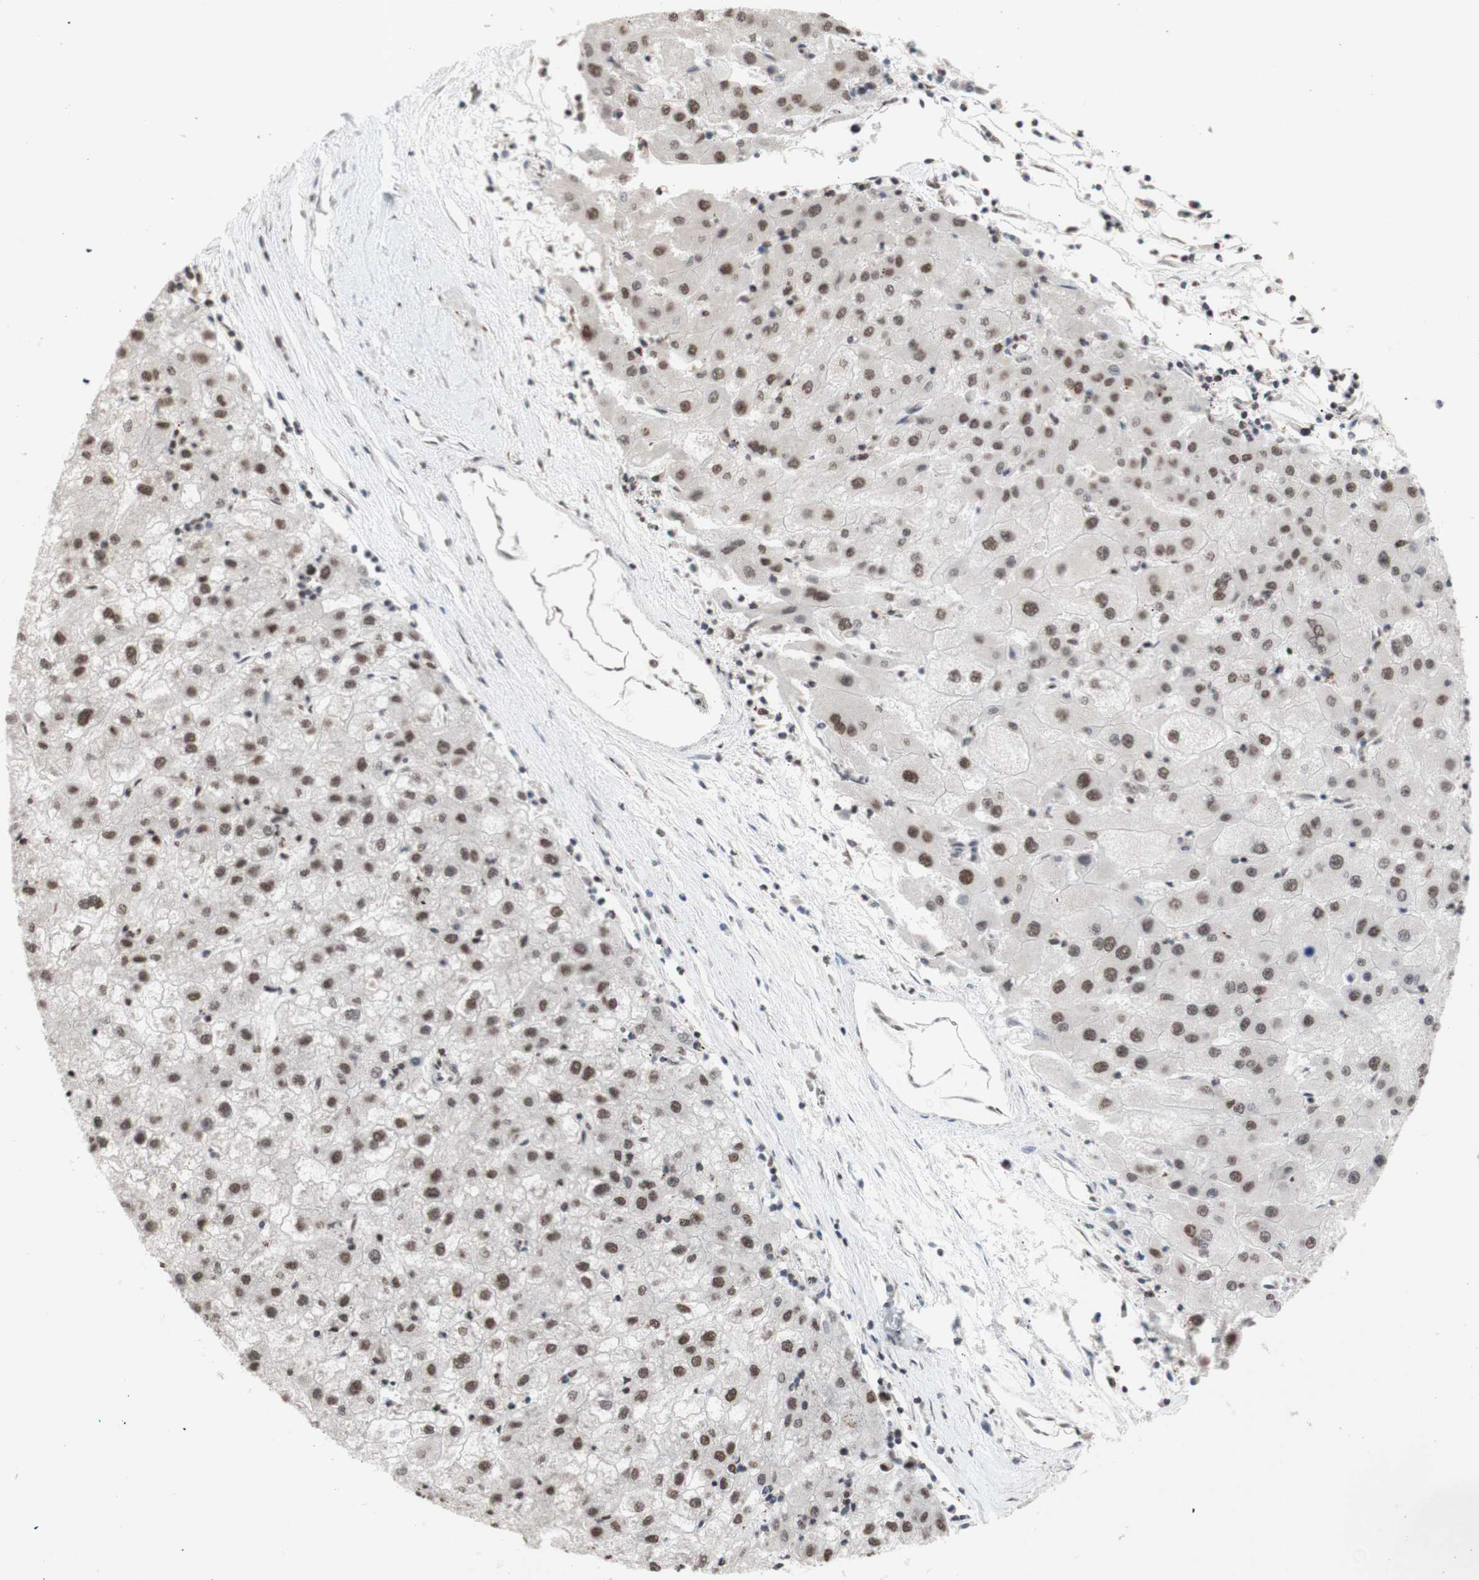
{"staining": {"intensity": "moderate", "quantity": ">75%", "location": "nuclear"}, "tissue": "liver cancer", "cell_type": "Tumor cells", "image_type": "cancer", "snomed": [{"axis": "morphology", "description": "Carcinoma, Hepatocellular, NOS"}, {"axis": "topography", "description": "Liver"}], "caption": "Liver cancer tissue exhibits moderate nuclear expression in about >75% of tumor cells, visualized by immunohistochemistry. (DAB (3,3'-diaminobenzidine) IHC with brightfield microscopy, high magnification).", "gene": "SFPQ", "patient": {"sex": "male", "age": 72}}